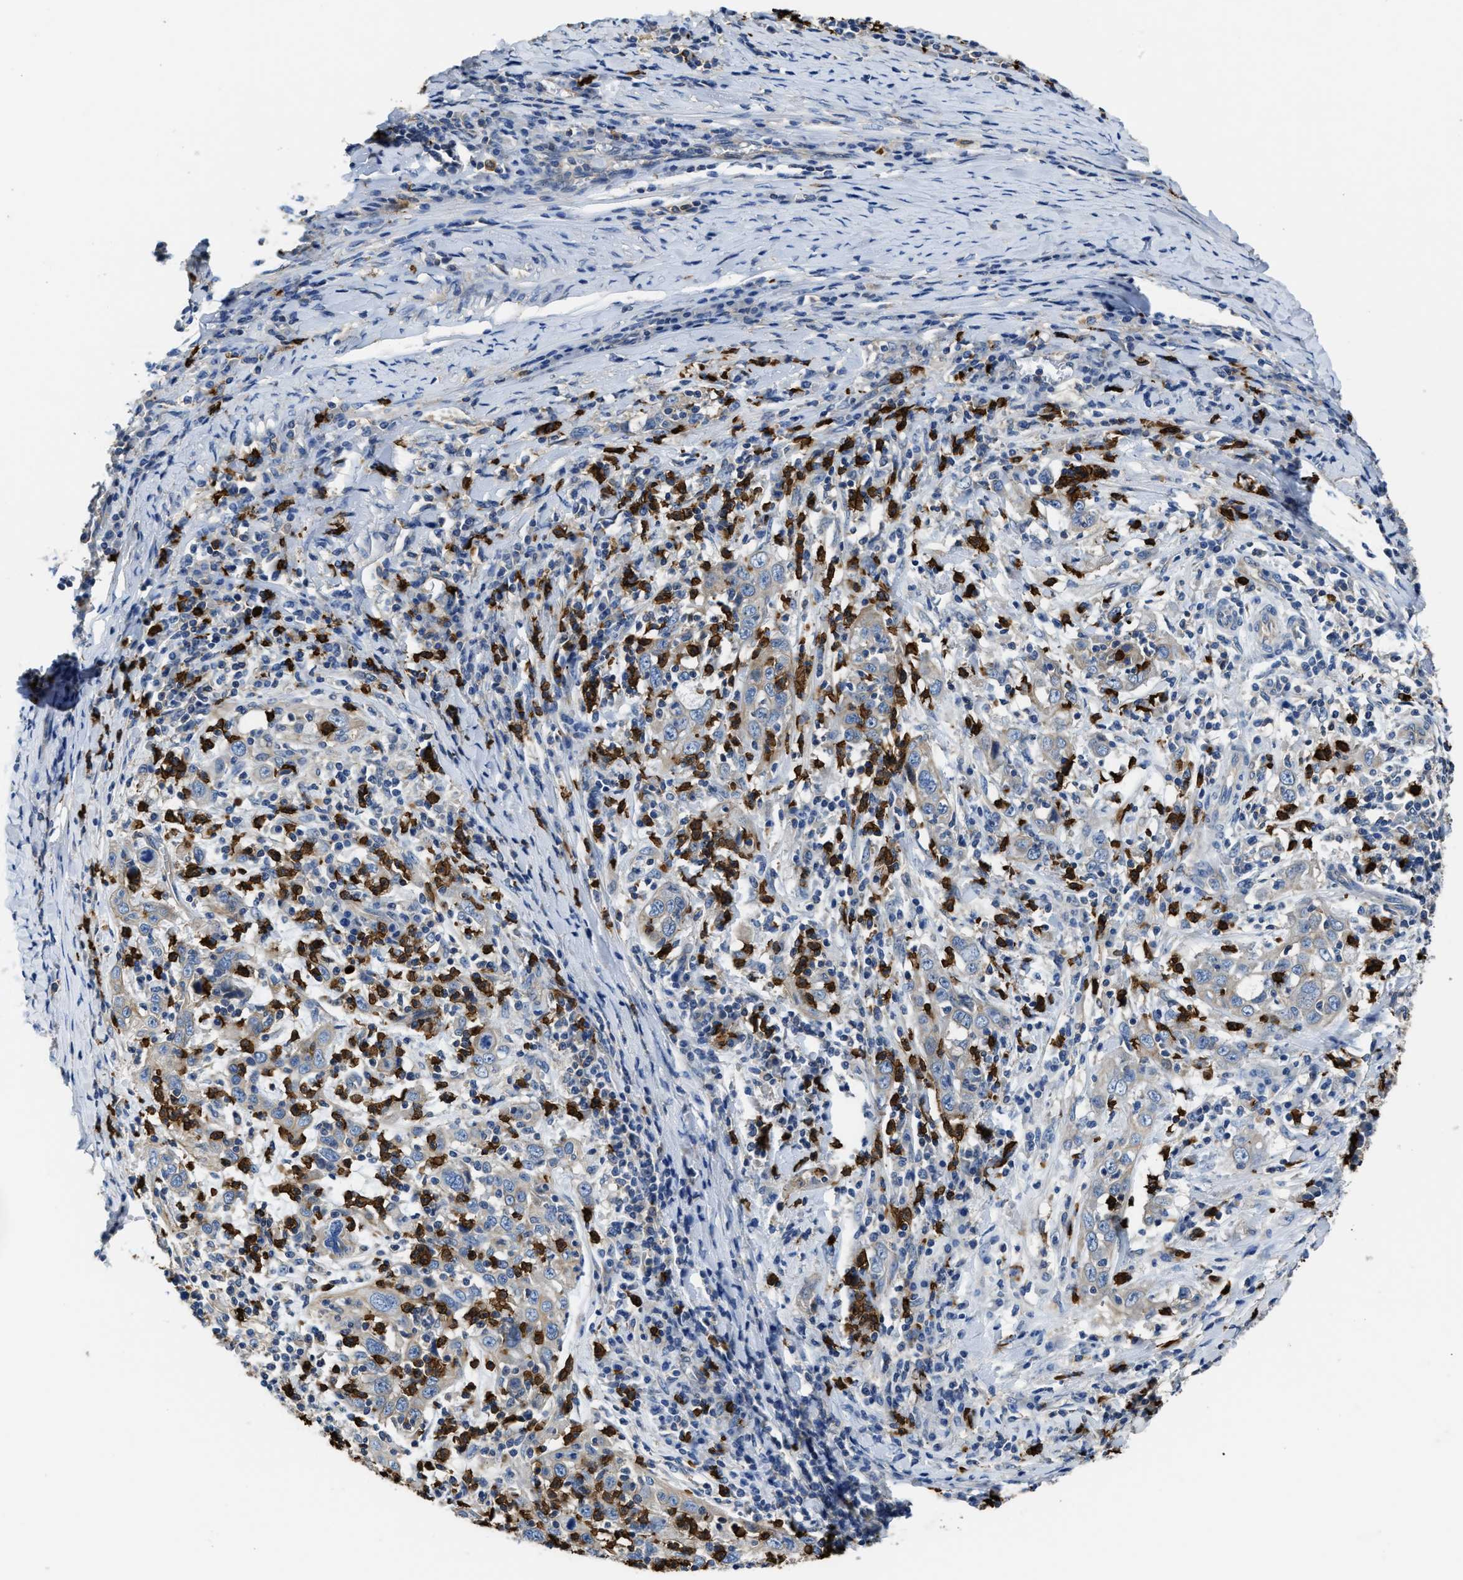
{"staining": {"intensity": "weak", "quantity": "25%-75%", "location": "cytoplasmic/membranous"}, "tissue": "cervical cancer", "cell_type": "Tumor cells", "image_type": "cancer", "snomed": [{"axis": "morphology", "description": "Squamous cell carcinoma, NOS"}, {"axis": "topography", "description": "Cervix"}], "caption": "Cervical cancer (squamous cell carcinoma) stained with a protein marker exhibits weak staining in tumor cells.", "gene": "TRAF6", "patient": {"sex": "female", "age": 46}}